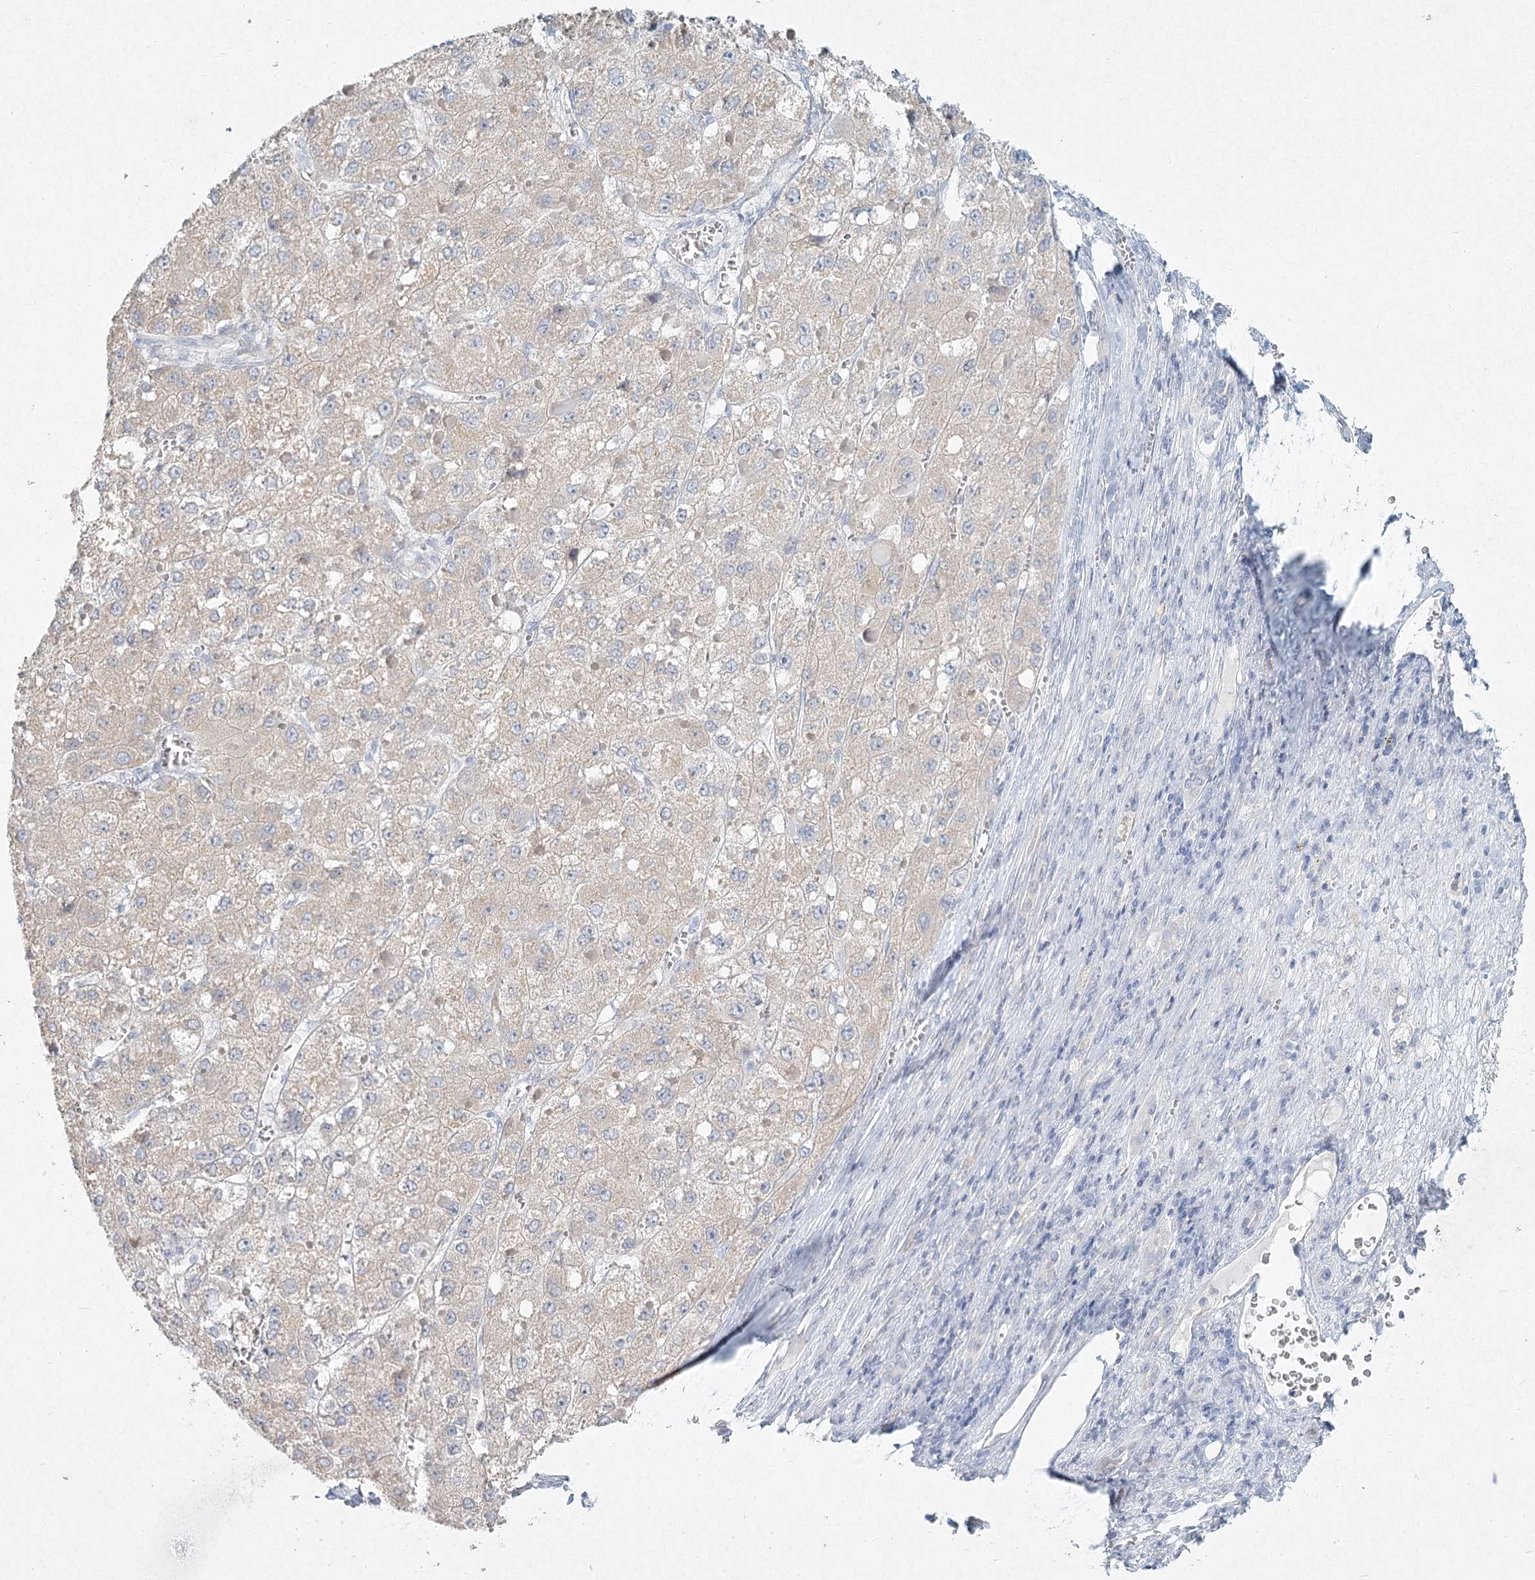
{"staining": {"intensity": "negative", "quantity": "none", "location": "none"}, "tissue": "liver cancer", "cell_type": "Tumor cells", "image_type": "cancer", "snomed": [{"axis": "morphology", "description": "Carcinoma, Hepatocellular, NOS"}, {"axis": "topography", "description": "Liver"}], "caption": "The image shows no significant positivity in tumor cells of hepatocellular carcinoma (liver).", "gene": "LRP2BP", "patient": {"sex": "female", "age": 73}}